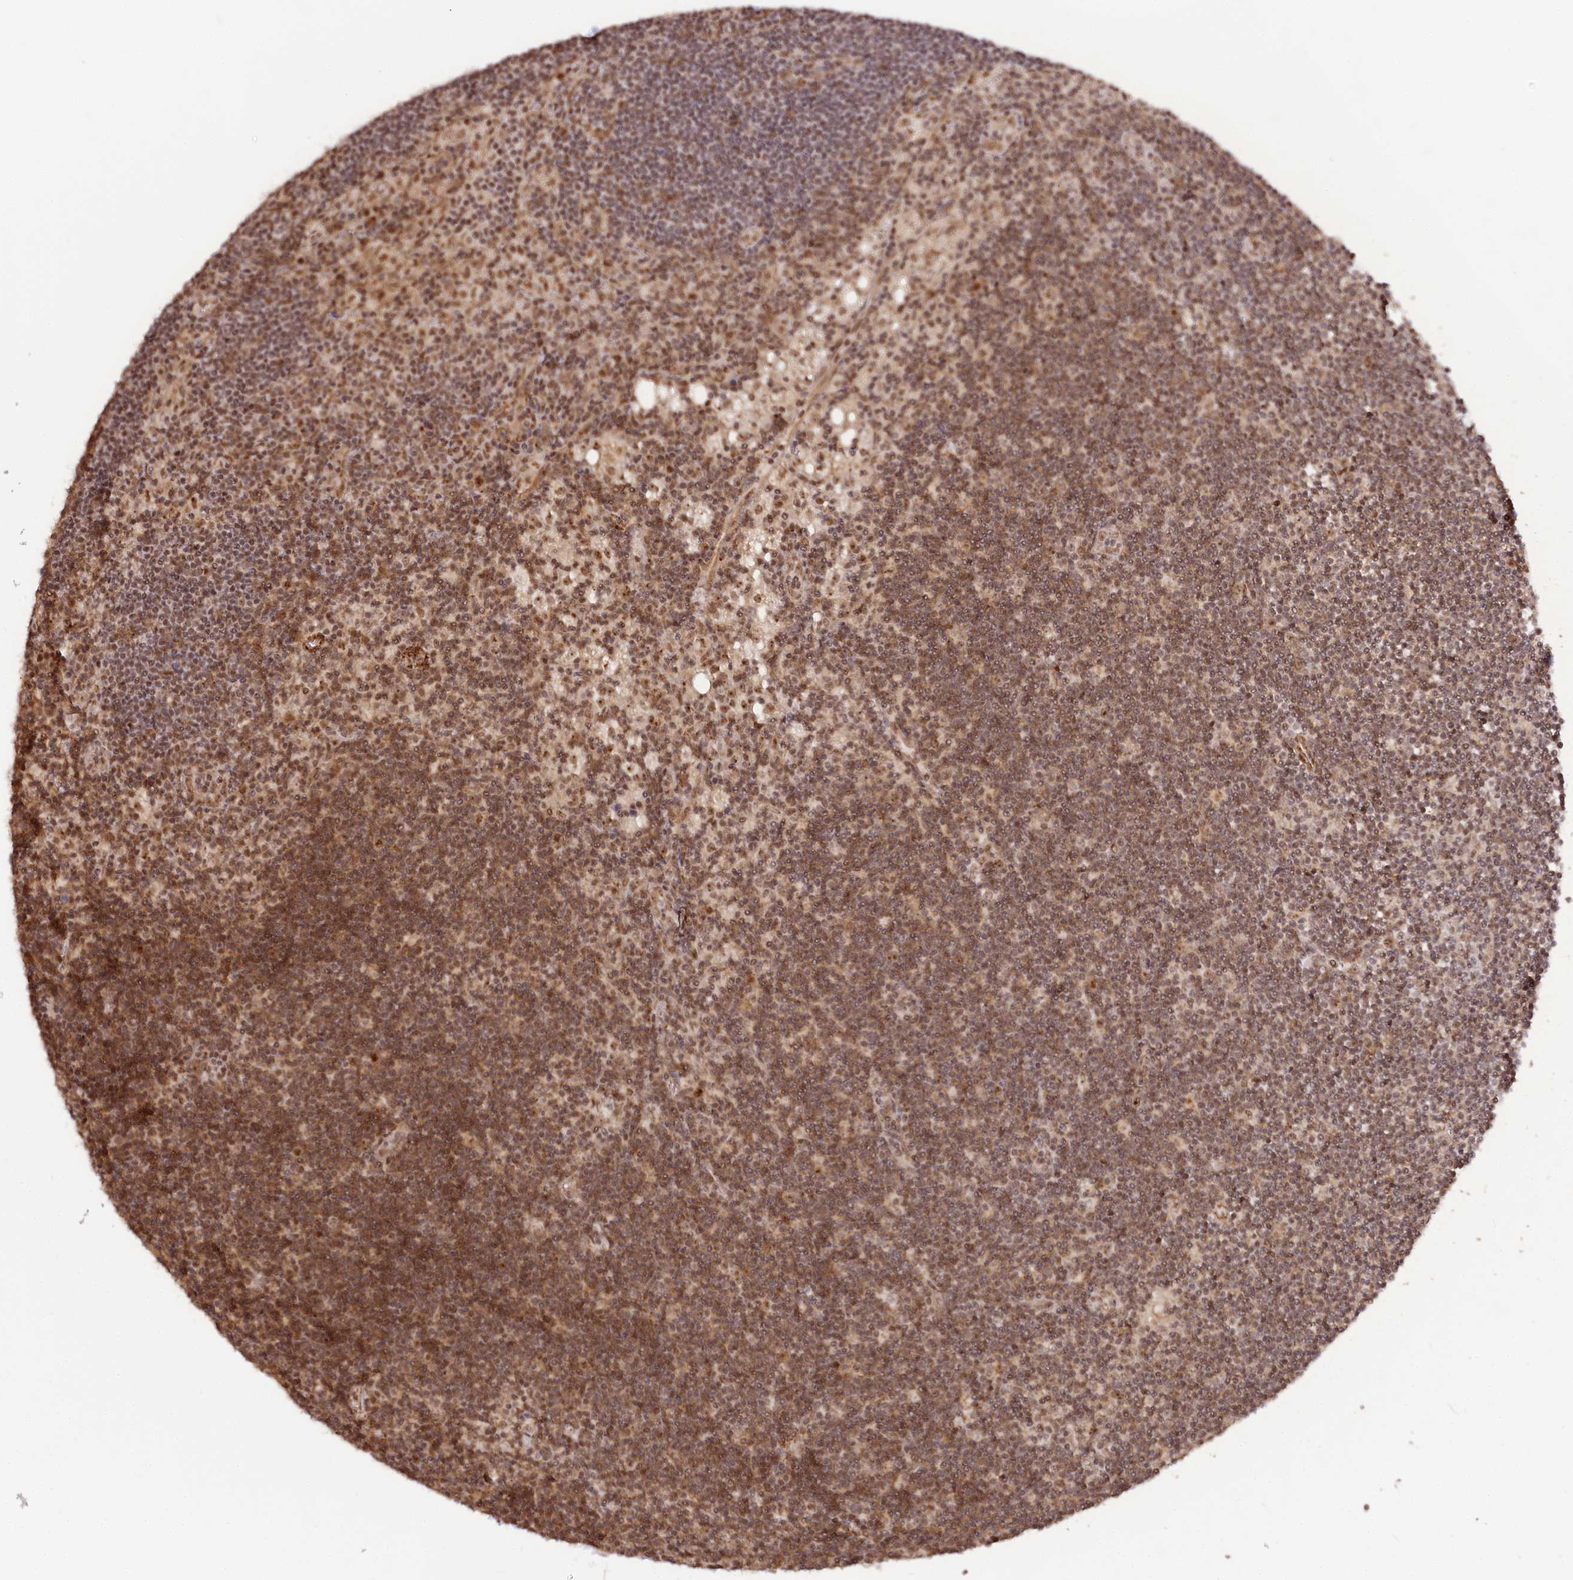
{"staining": {"intensity": "moderate", "quantity": ">75%", "location": "cytoplasmic/membranous,nuclear"}, "tissue": "lymph node", "cell_type": "Germinal center cells", "image_type": "normal", "snomed": [{"axis": "morphology", "description": "Normal tissue, NOS"}, {"axis": "topography", "description": "Lymph node"}], "caption": "Normal lymph node shows moderate cytoplasmic/membranous,nuclear positivity in approximately >75% of germinal center cells, visualized by immunohistochemistry.", "gene": "GNL3L", "patient": {"sex": "male", "age": 24}}